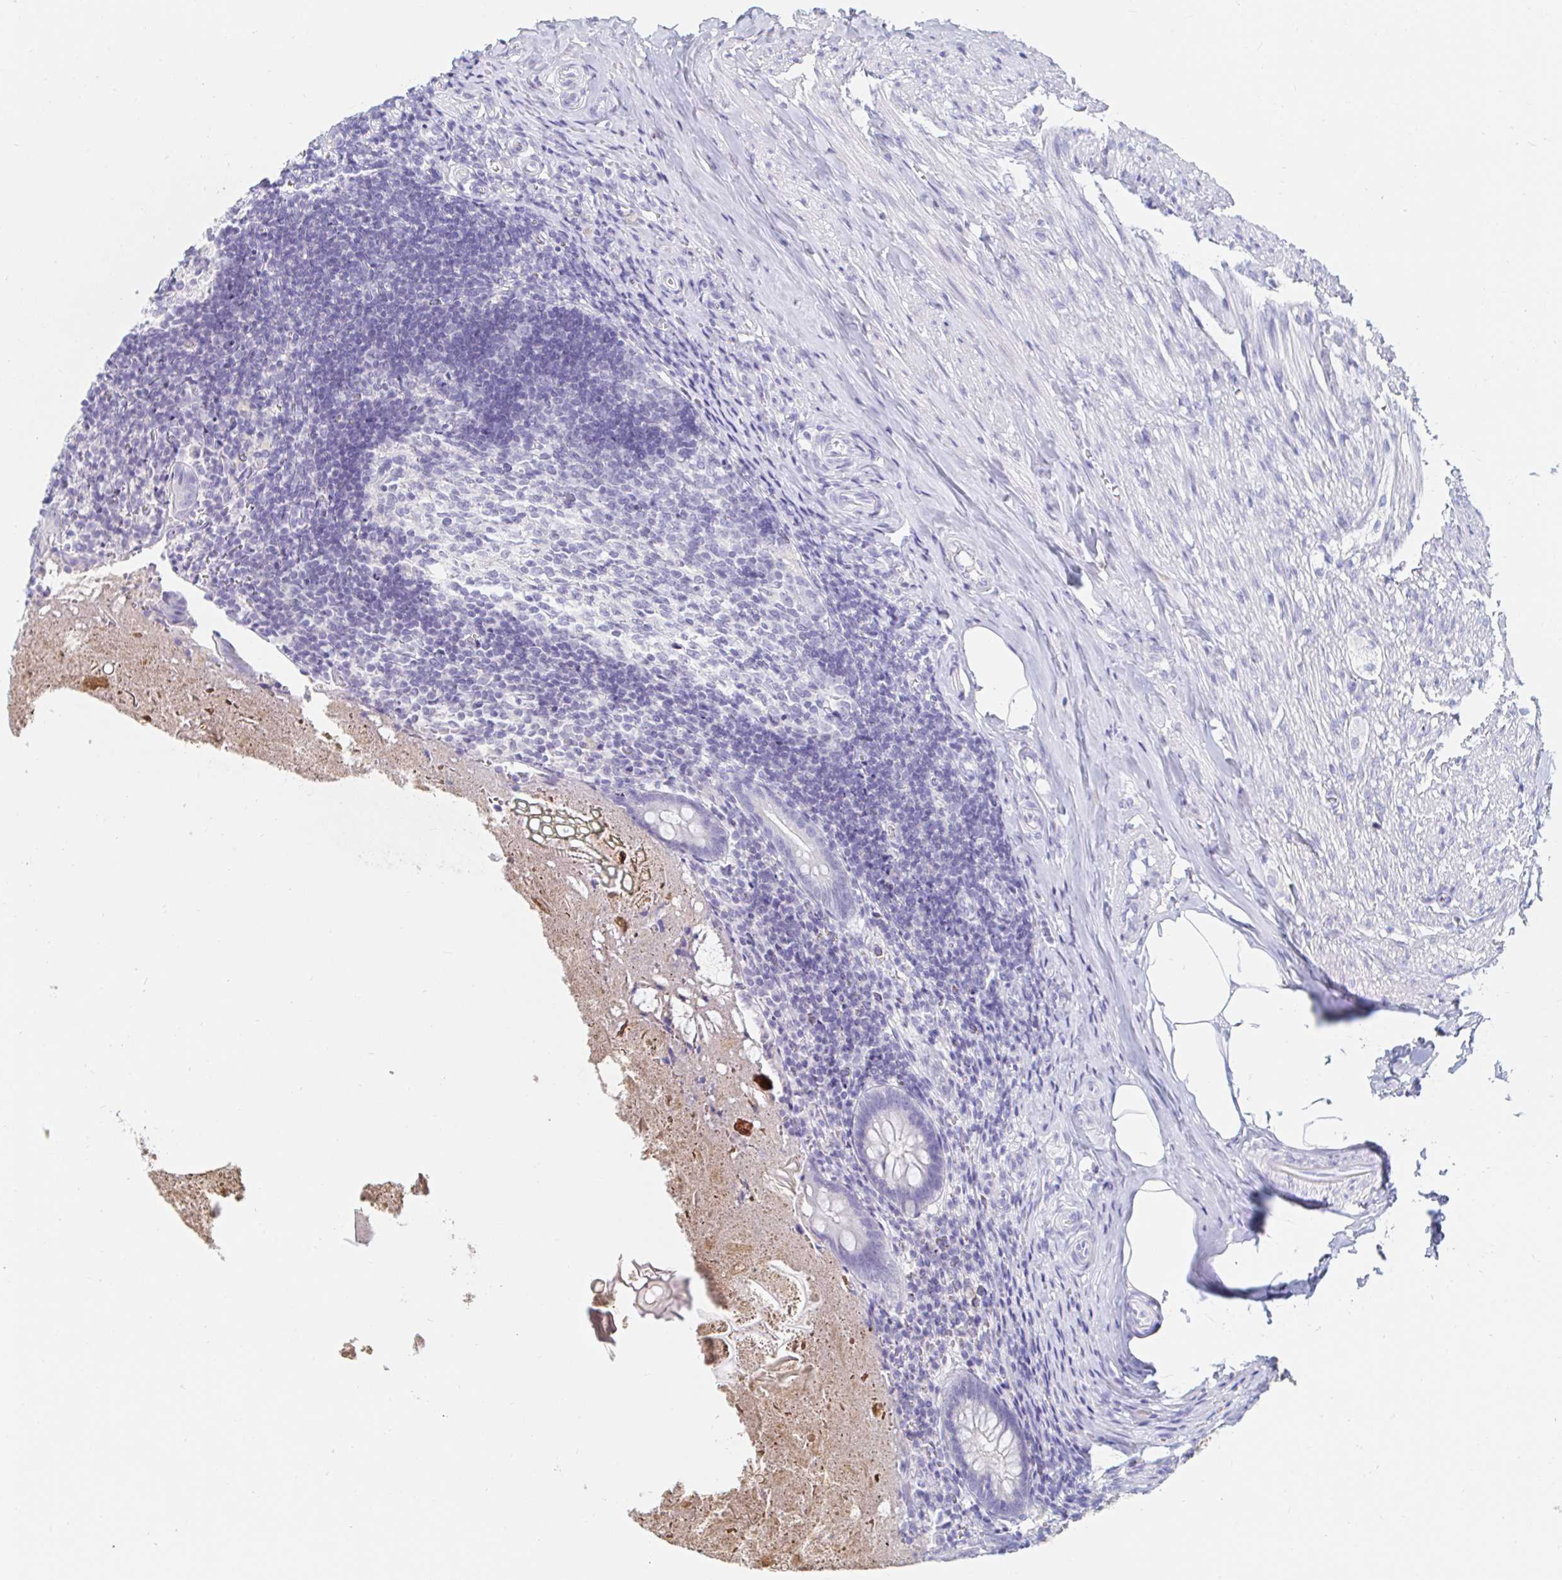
{"staining": {"intensity": "negative", "quantity": "none", "location": "none"}, "tissue": "appendix", "cell_type": "Glandular cells", "image_type": "normal", "snomed": [{"axis": "morphology", "description": "Normal tissue, NOS"}, {"axis": "topography", "description": "Appendix"}], "caption": "A histopathology image of appendix stained for a protein reveals no brown staining in glandular cells. (Brightfield microscopy of DAB immunohistochemistry at high magnification).", "gene": "TEX44", "patient": {"sex": "female", "age": 17}}